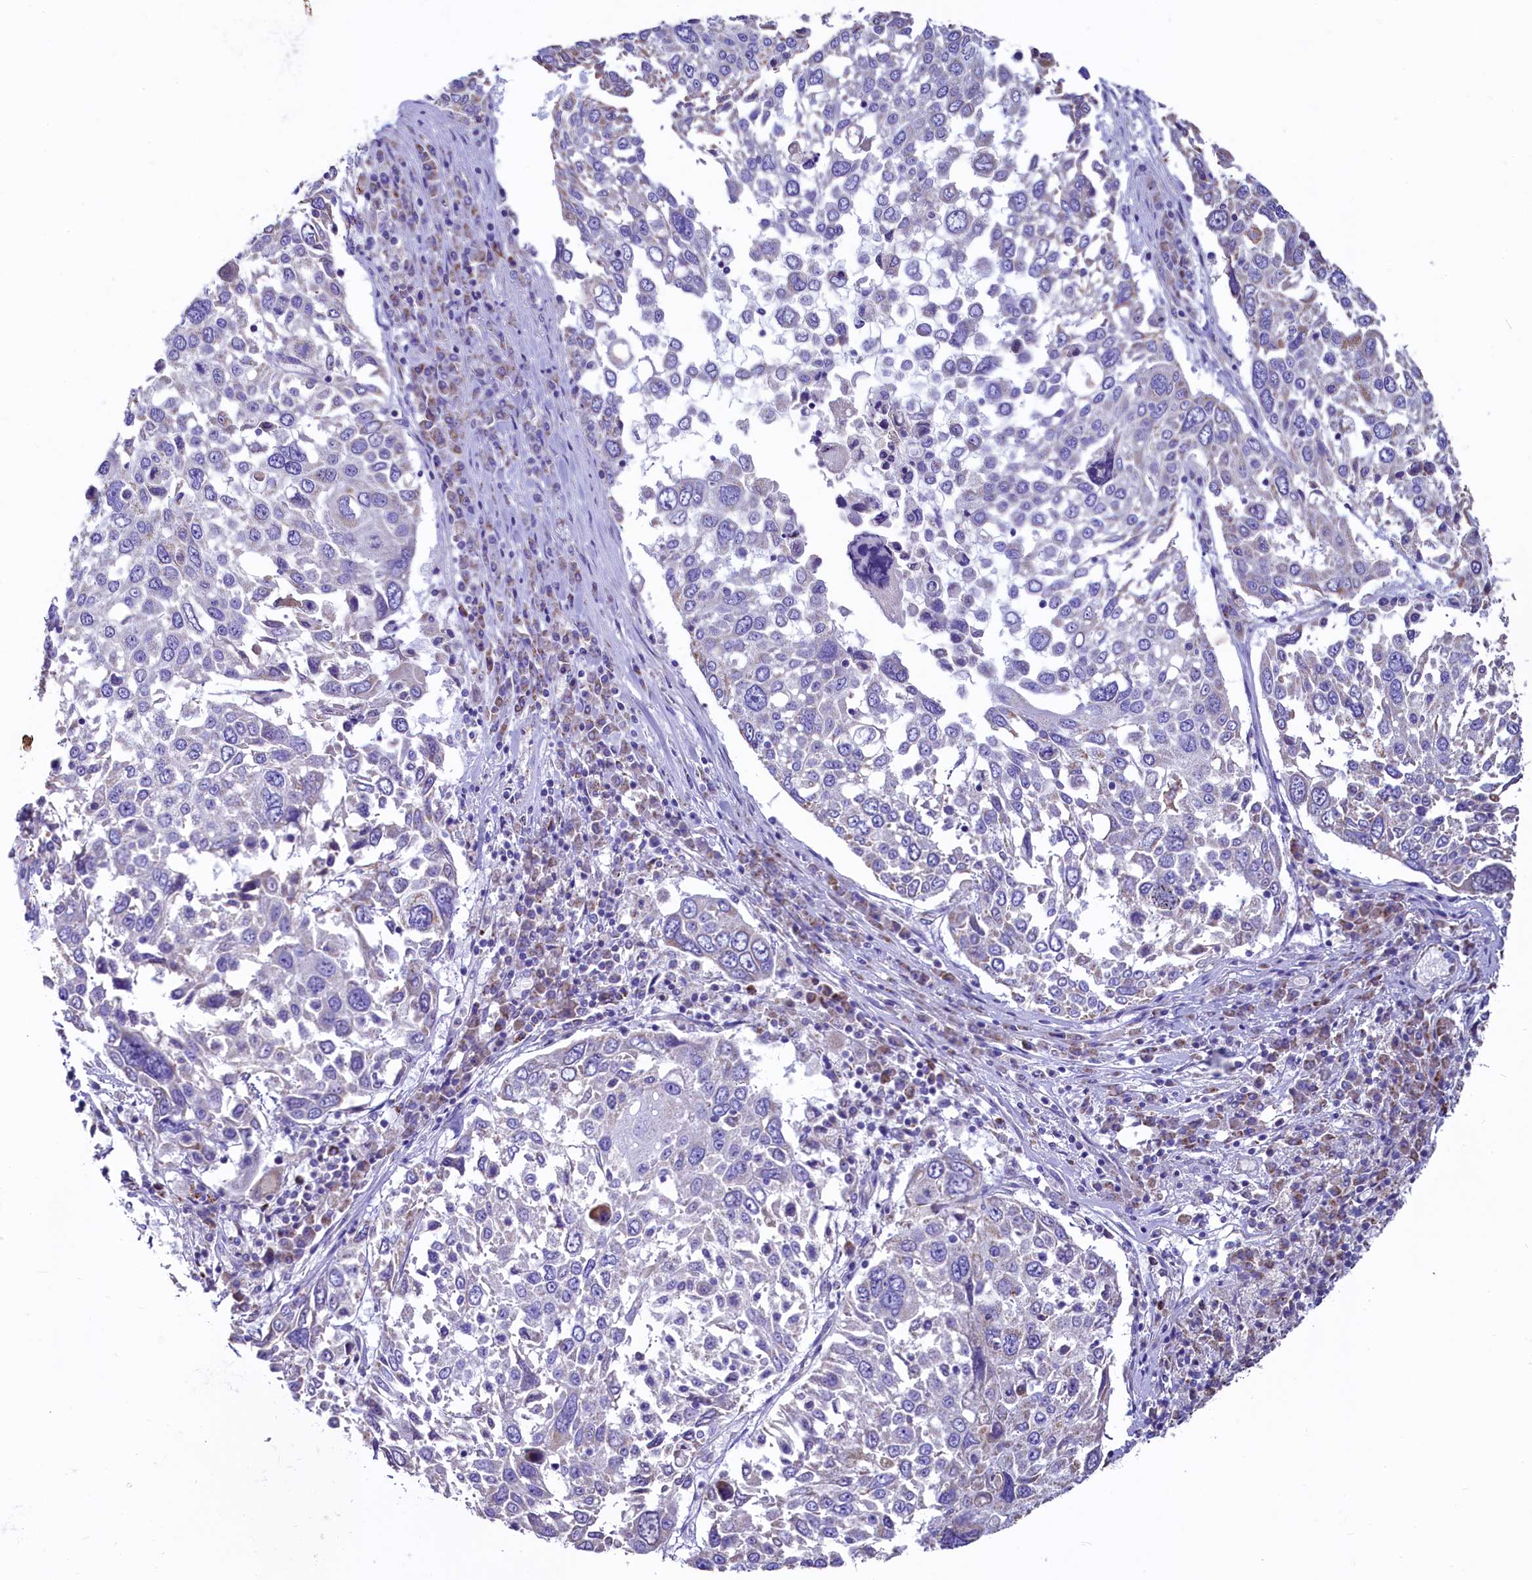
{"staining": {"intensity": "negative", "quantity": "none", "location": "none"}, "tissue": "lung cancer", "cell_type": "Tumor cells", "image_type": "cancer", "snomed": [{"axis": "morphology", "description": "Squamous cell carcinoma, NOS"}, {"axis": "topography", "description": "Lung"}], "caption": "This is a photomicrograph of IHC staining of lung cancer, which shows no expression in tumor cells.", "gene": "IDH3A", "patient": {"sex": "male", "age": 65}}